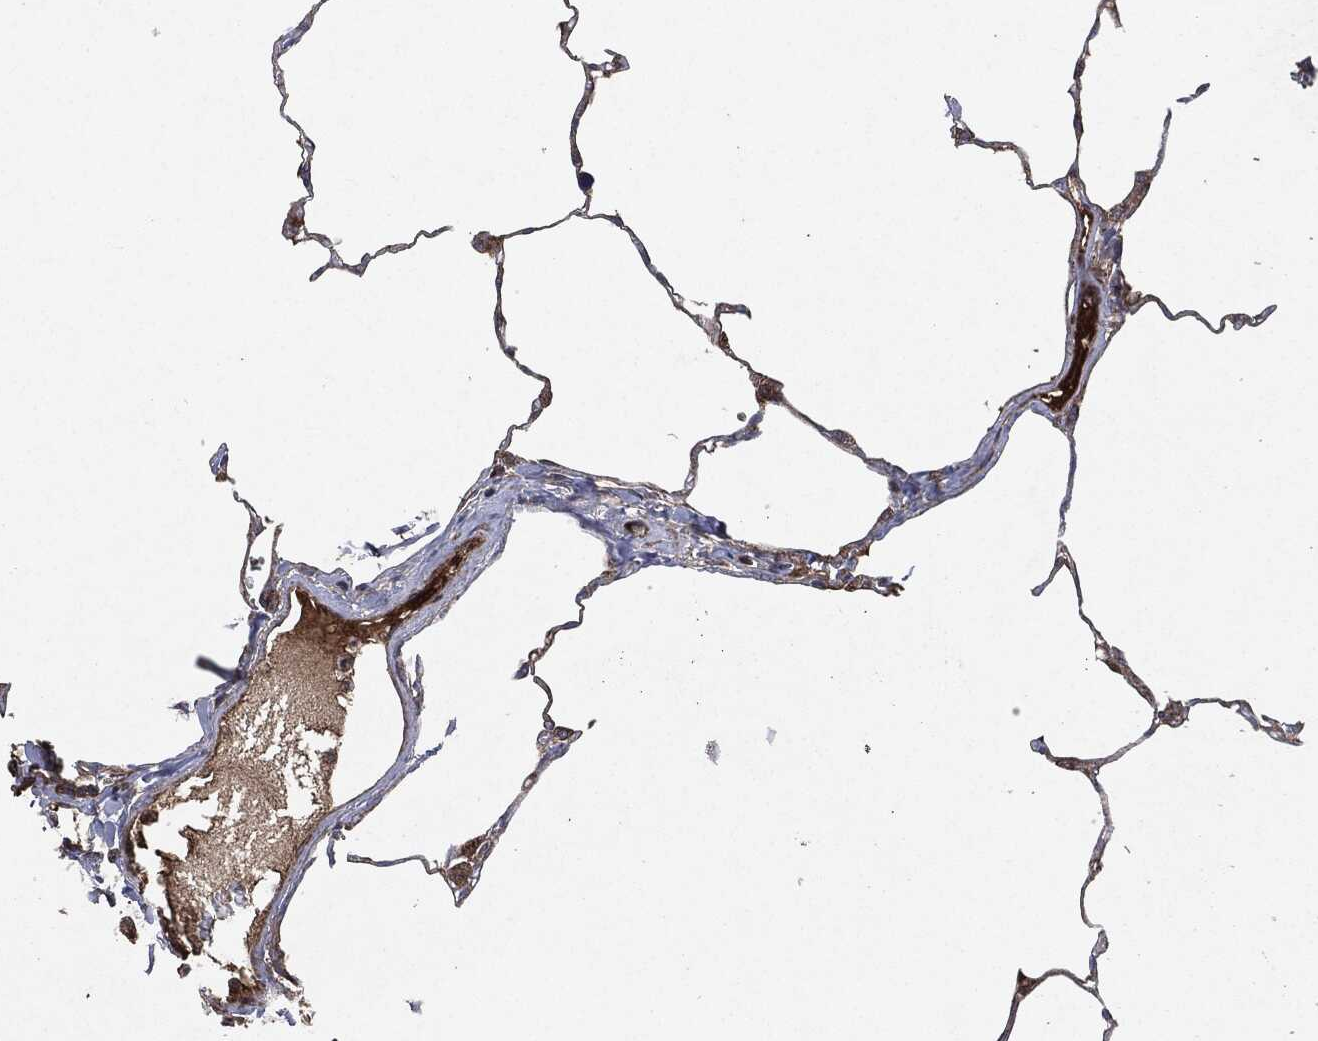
{"staining": {"intensity": "negative", "quantity": "none", "location": "none"}, "tissue": "lung", "cell_type": "Alveolar cells", "image_type": "normal", "snomed": [{"axis": "morphology", "description": "Normal tissue, NOS"}, {"axis": "morphology", "description": "Adenocarcinoma, metastatic, NOS"}, {"axis": "topography", "description": "Lung"}], "caption": "Immunohistochemical staining of benign lung displays no significant expression in alveolar cells.", "gene": "RAF1", "patient": {"sex": "male", "age": 45}}